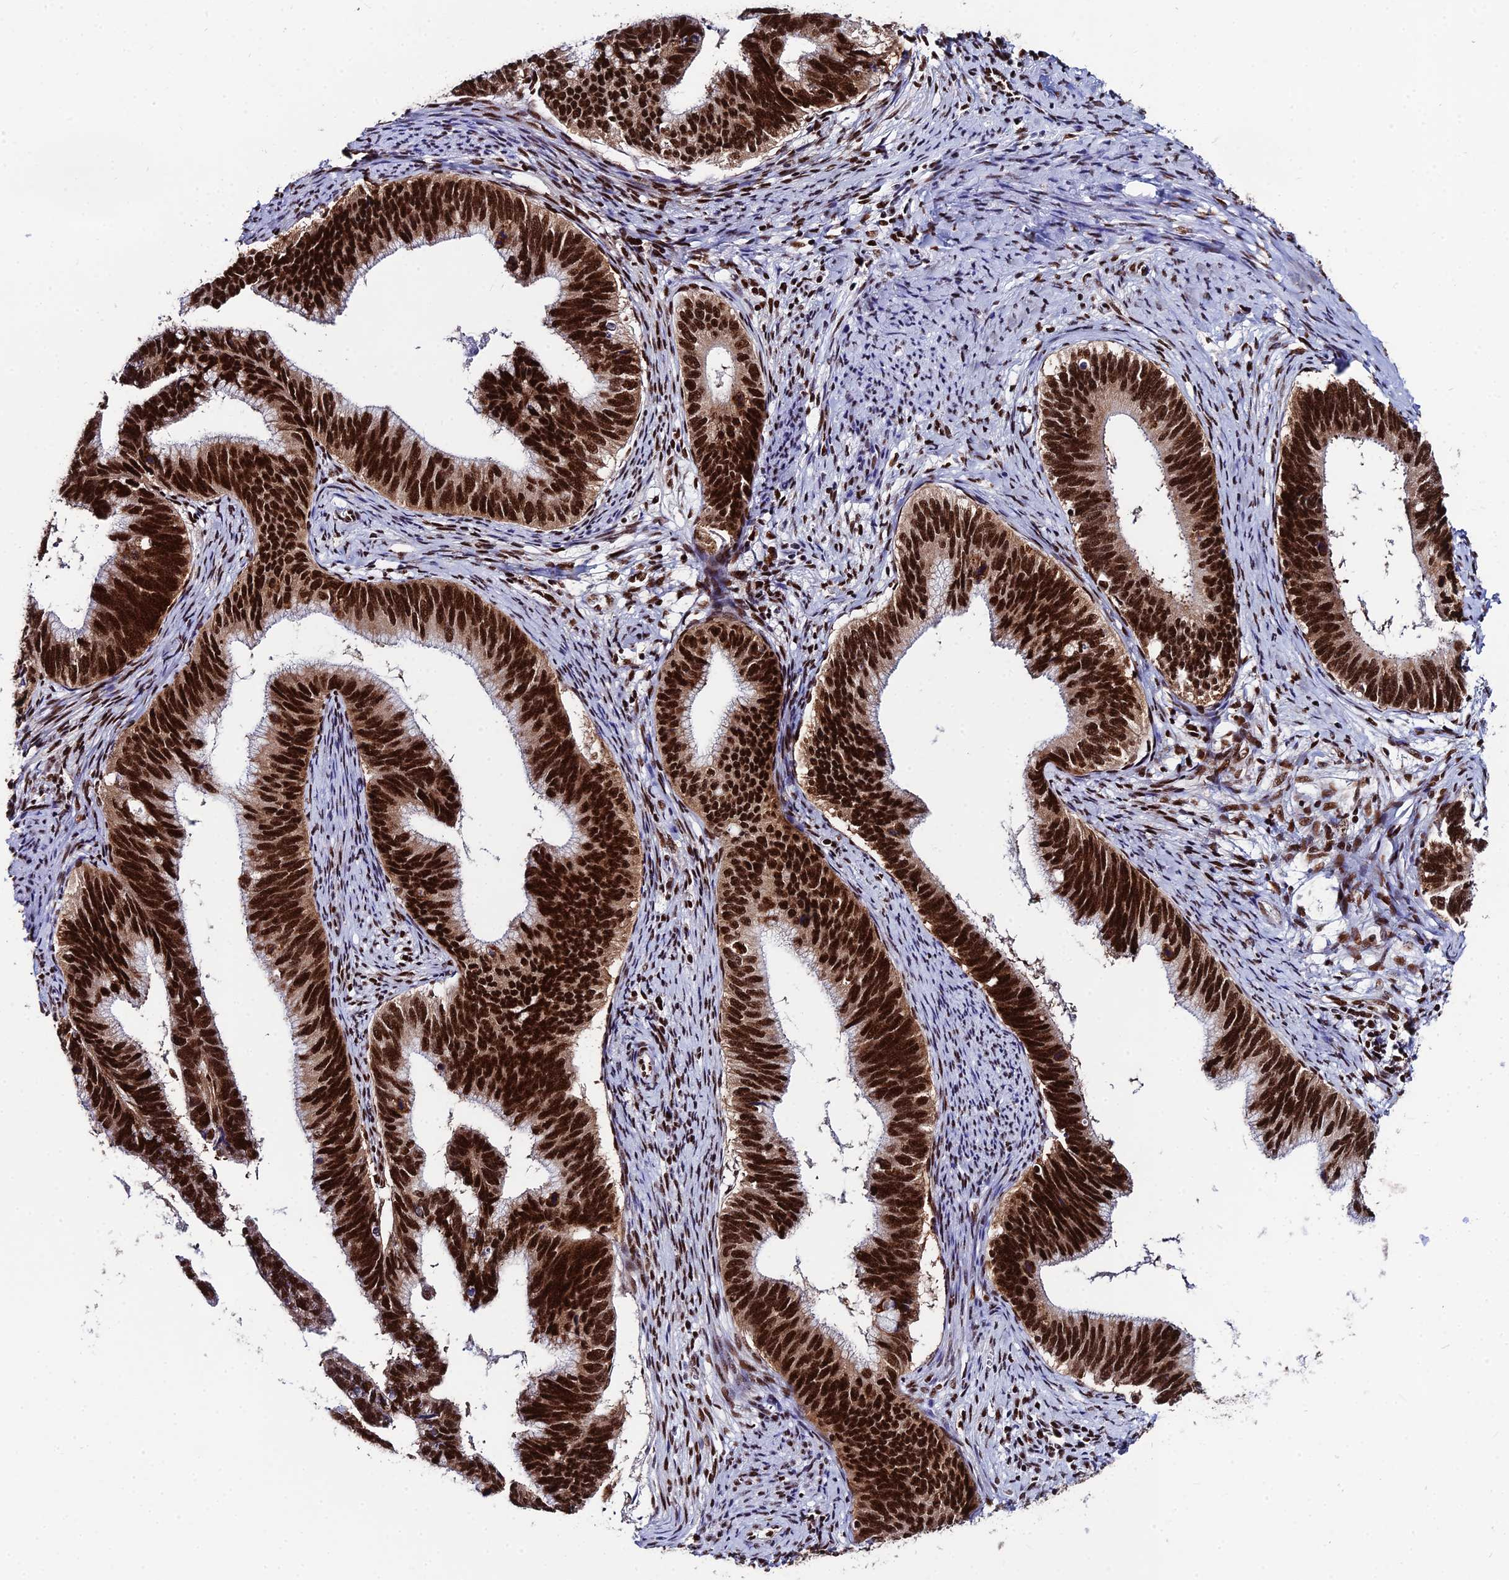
{"staining": {"intensity": "strong", "quantity": ">75%", "location": "nuclear"}, "tissue": "cervical cancer", "cell_type": "Tumor cells", "image_type": "cancer", "snomed": [{"axis": "morphology", "description": "Adenocarcinoma, NOS"}, {"axis": "topography", "description": "Cervix"}], "caption": "Strong nuclear positivity is present in about >75% of tumor cells in adenocarcinoma (cervical).", "gene": "HNRNPH1", "patient": {"sex": "female", "age": 42}}